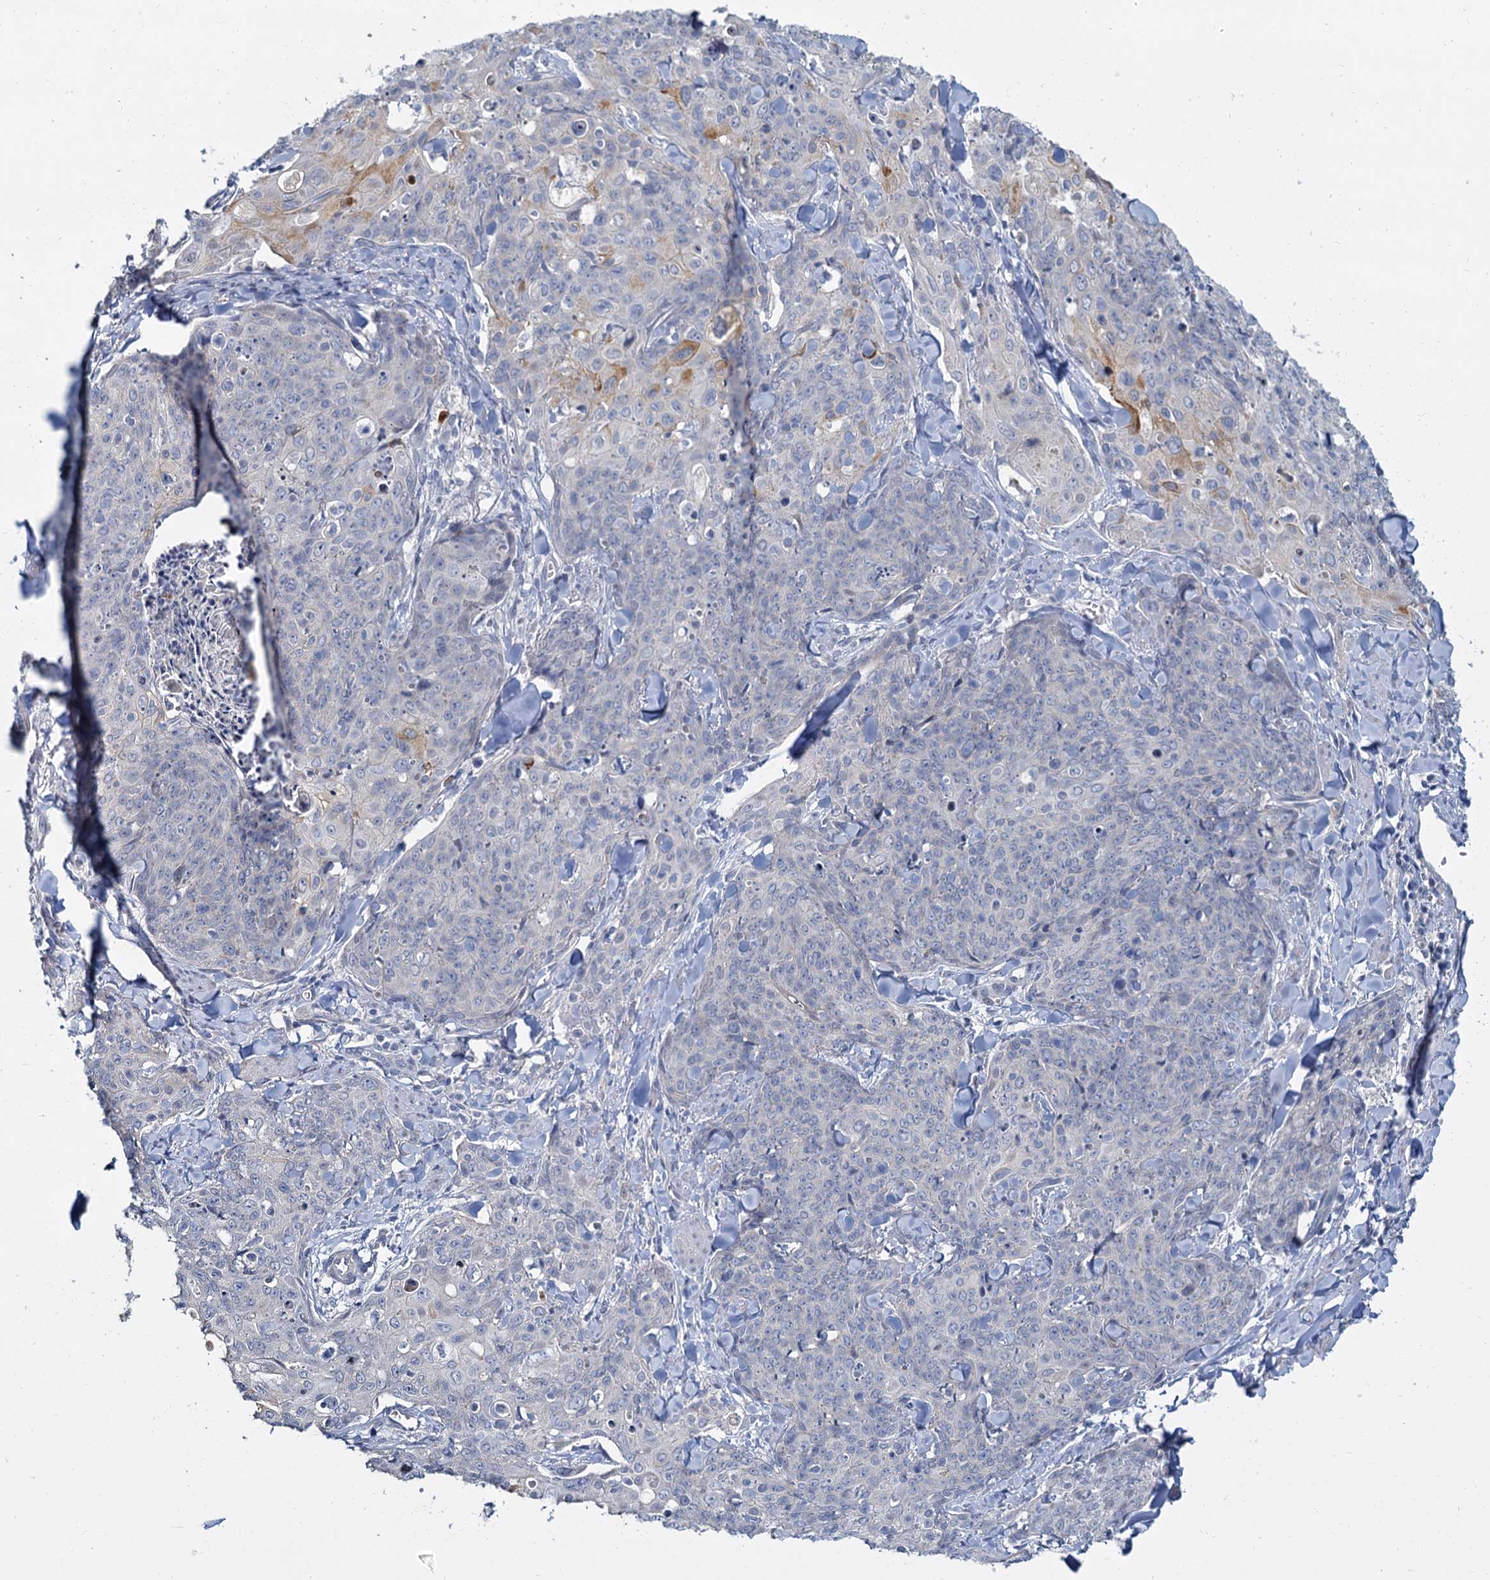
{"staining": {"intensity": "negative", "quantity": "none", "location": "none"}, "tissue": "skin cancer", "cell_type": "Tumor cells", "image_type": "cancer", "snomed": [{"axis": "morphology", "description": "Squamous cell carcinoma, NOS"}, {"axis": "topography", "description": "Skin"}, {"axis": "topography", "description": "Vulva"}], "caption": "IHC micrograph of skin squamous cell carcinoma stained for a protein (brown), which displays no positivity in tumor cells. (Brightfield microscopy of DAB (3,3'-diaminobenzidine) immunohistochemistry (IHC) at high magnification).", "gene": "ACRBP", "patient": {"sex": "female", "age": 85}}